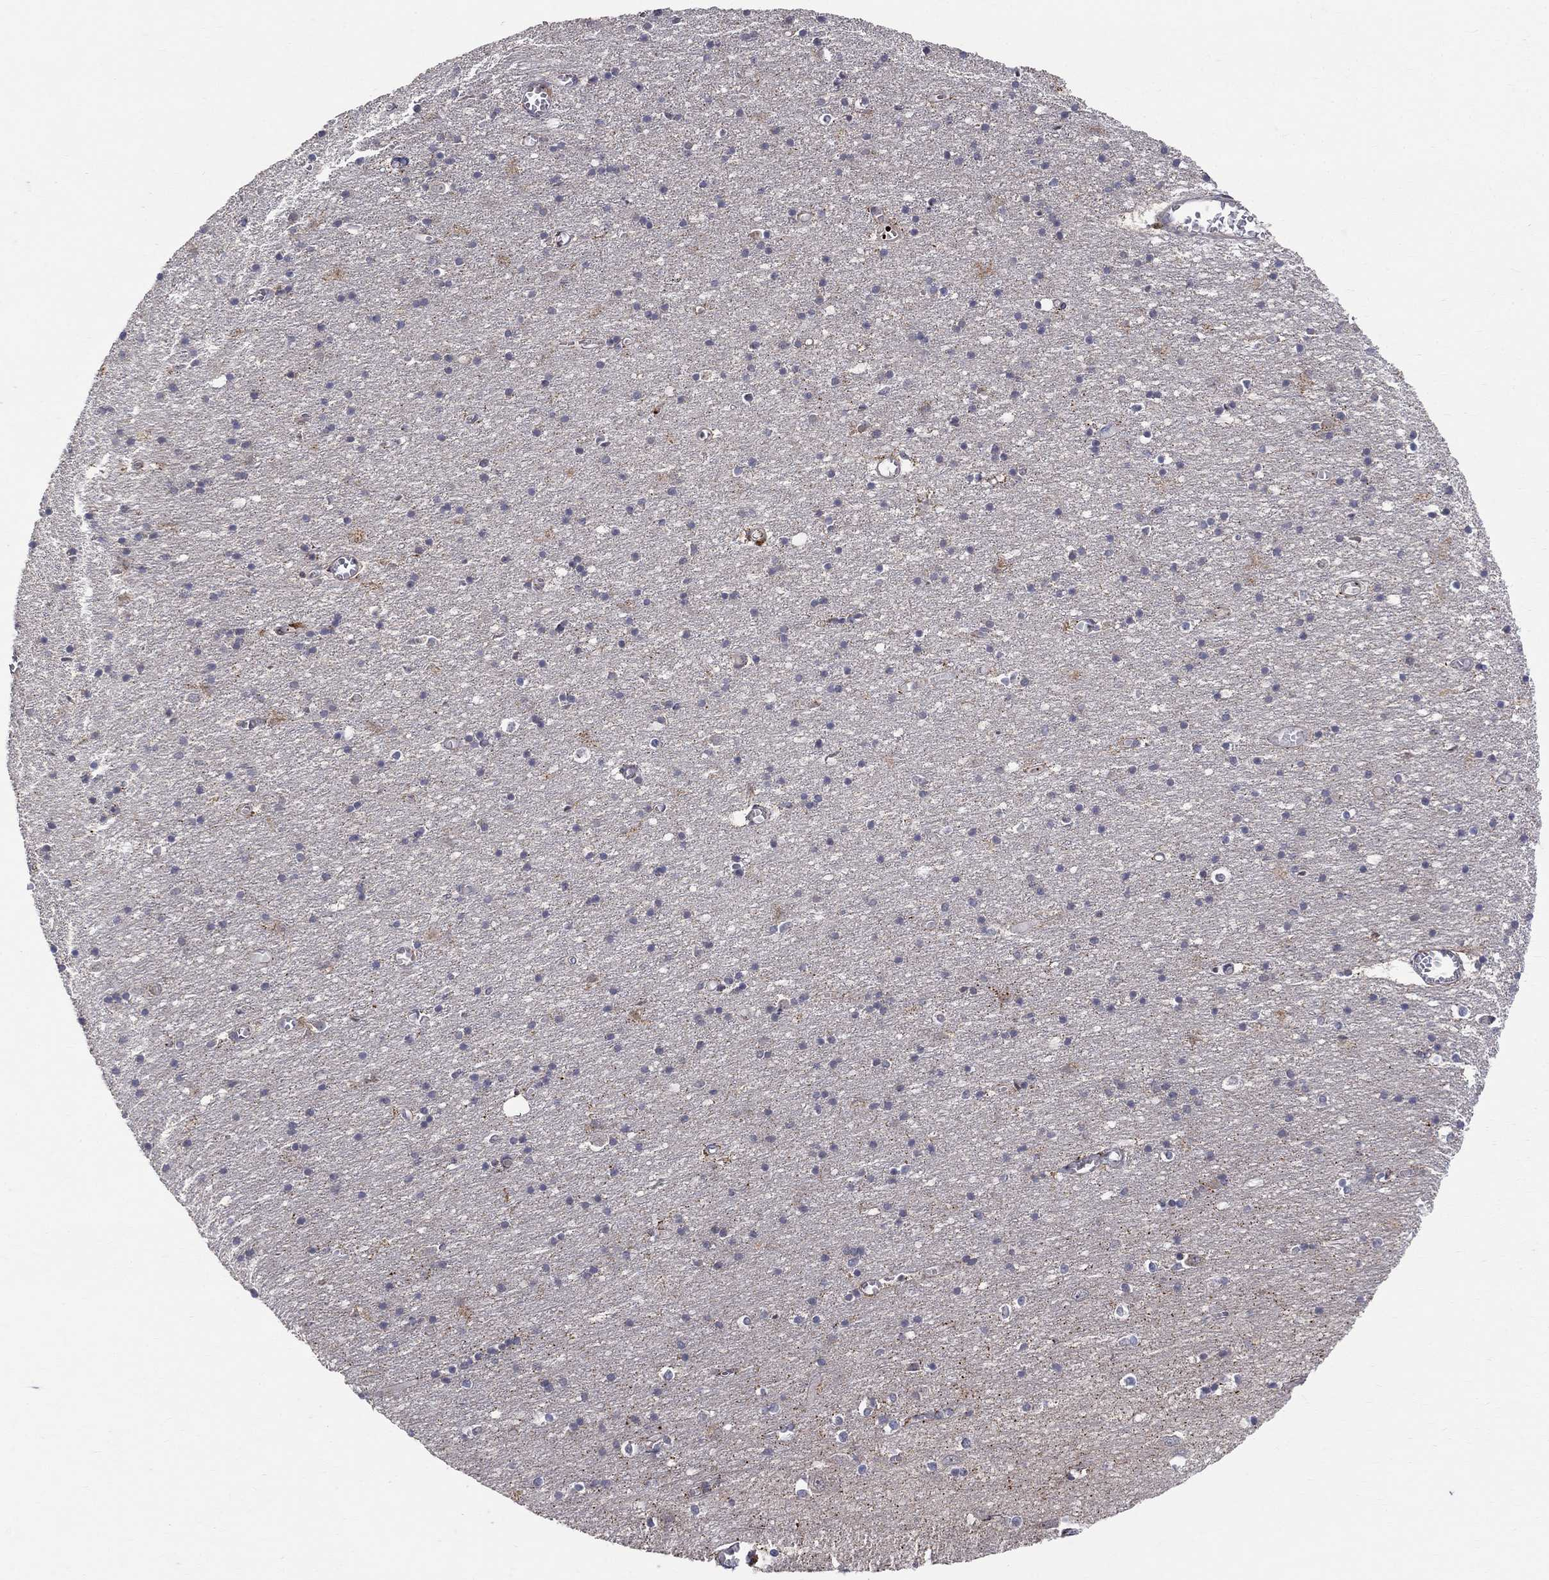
{"staining": {"intensity": "negative", "quantity": "none", "location": "none"}, "tissue": "cerebral cortex", "cell_type": "Endothelial cells", "image_type": "normal", "snomed": [{"axis": "morphology", "description": "Normal tissue, NOS"}, {"axis": "topography", "description": "Cerebral cortex"}], "caption": "Cerebral cortex was stained to show a protein in brown. There is no significant staining in endothelial cells. (DAB (3,3'-diaminobenzidine) immunohistochemistry (IHC), high magnification).", "gene": "WDR19", "patient": {"sex": "male", "age": 70}}